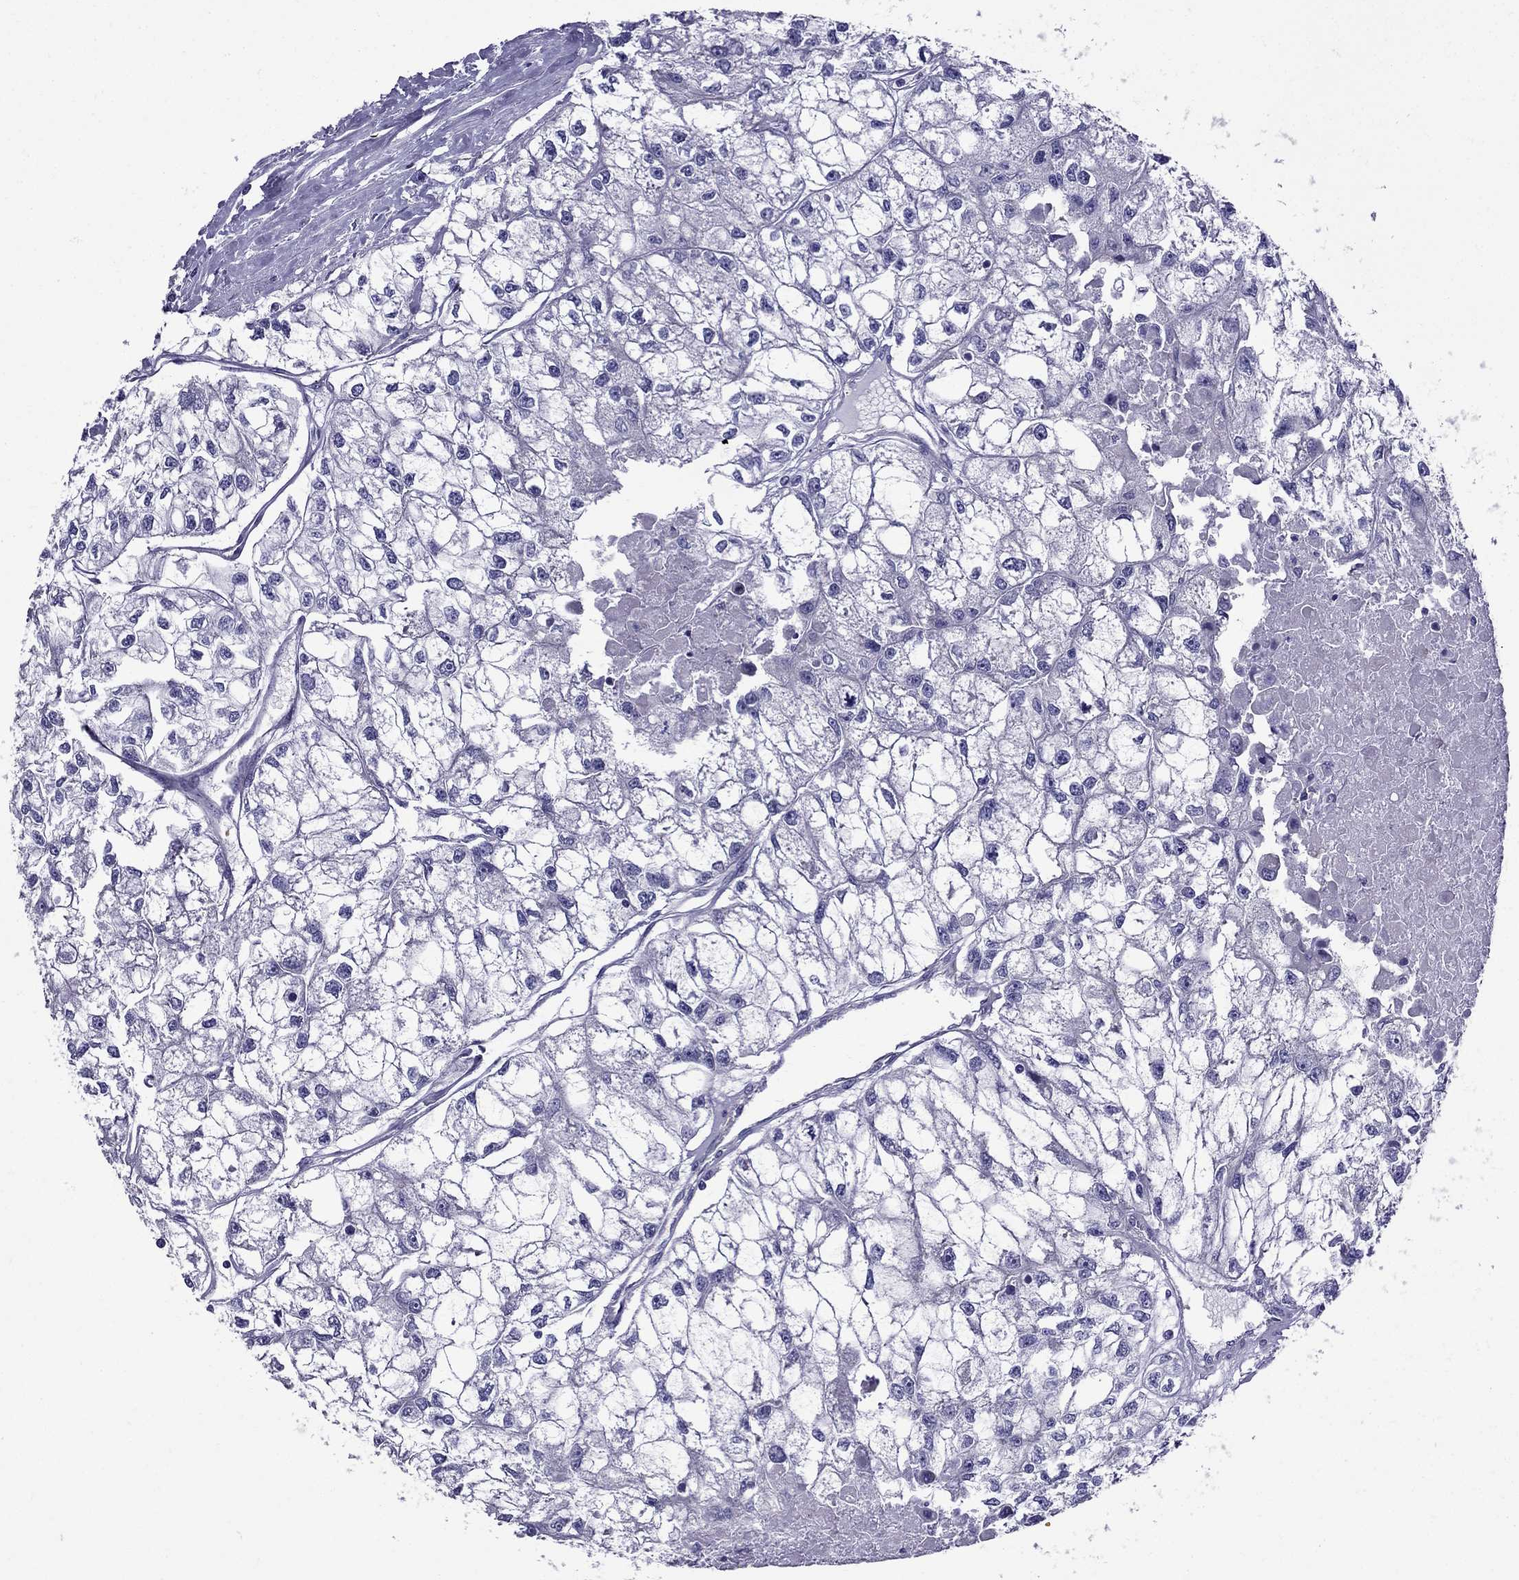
{"staining": {"intensity": "negative", "quantity": "none", "location": "none"}, "tissue": "renal cancer", "cell_type": "Tumor cells", "image_type": "cancer", "snomed": [{"axis": "morphology", "description": "Adenocarcinoma, NOS"}, {"axis": "topography", "description": "Kidney"}], "caption": "The histopathology image shows no staining of tumor cells in renal cancer (adenocarcinoma).", "gene": "GPR50", "patient": {"sex": "male", "age": 56}}